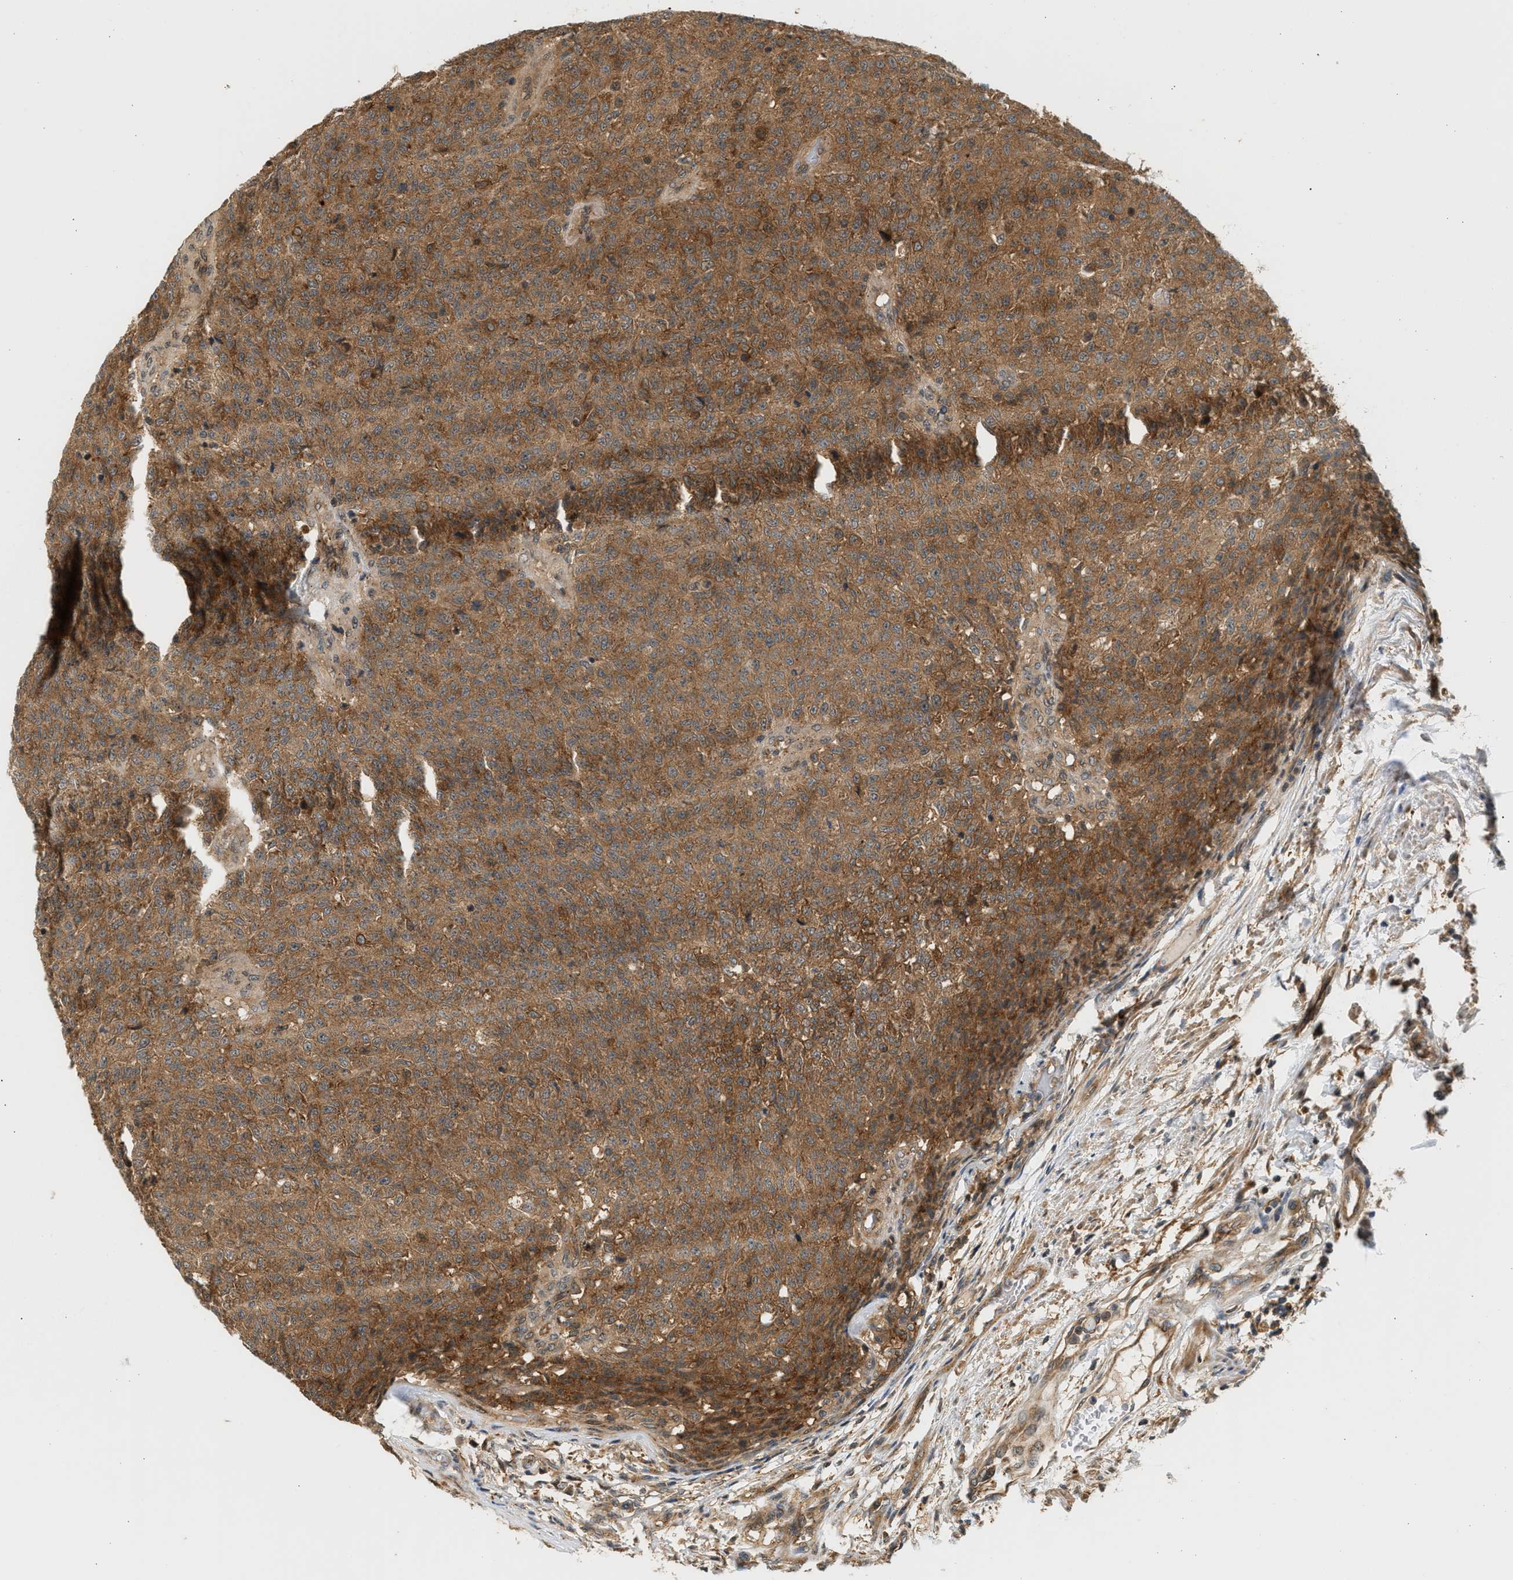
{"staining": {"intensity": "moderate", "quantity": ">75%", "location": "cytoplasmic/membranous"}, "tissue": "testis cancer", "cell_type": "Tumor cells", "image_type": "cancer", "snomed": [{"axis": "morphology", "description": "Seminoma, NOS"}, {"axis": "topography", "description": "Testis"}], "caption": "Testis seminoma tissue shows moderate cytoplasmic/membranous positivity in approximately >75% of tumor cells, visualized by immunohistochemistry. (Stains: DAB in brown, nuclei in blue, Microscopy: brightfield microscopy at high magnification).", "gene": "MAP2K5", "patient": {"sex": "male", "age": 59}}